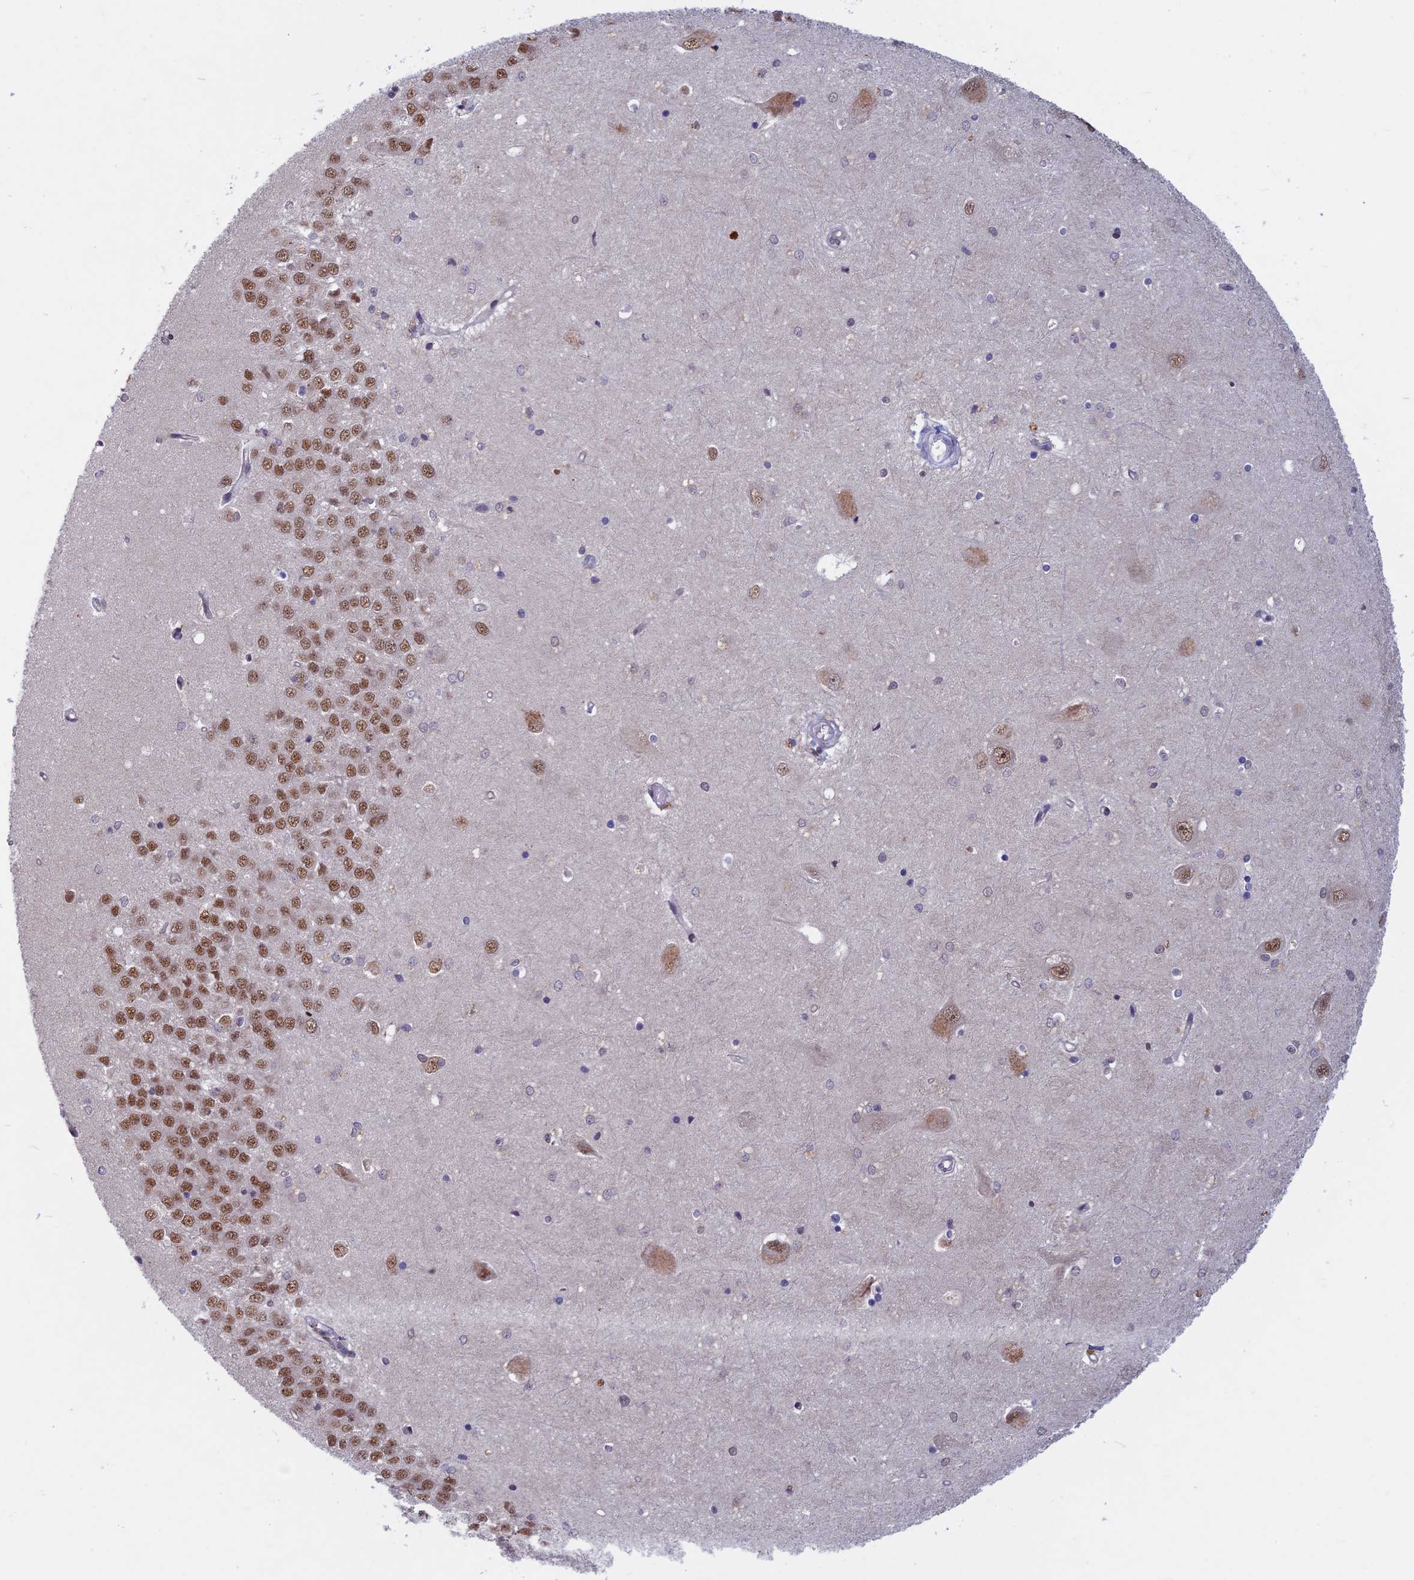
{"staining": {"intensity": "strong", "quantity": "<25%", "location": "nuclear"}, "tissue": "hippocampus", "cell_type": "Glial cells", "image_type": "normal", "snomed": [{"axis": "morphology", "description": "Normal tissue, NOS"}, {"axis": "topography", "description": "Hippocampus"}], "caption": "Hippocampus stained for a protein (brown) demonstrates strong nuclear positive staining in about <25% of glial cells.", "gene": "SPIRE1", "patient": {"sex": "male", "age": 45}}